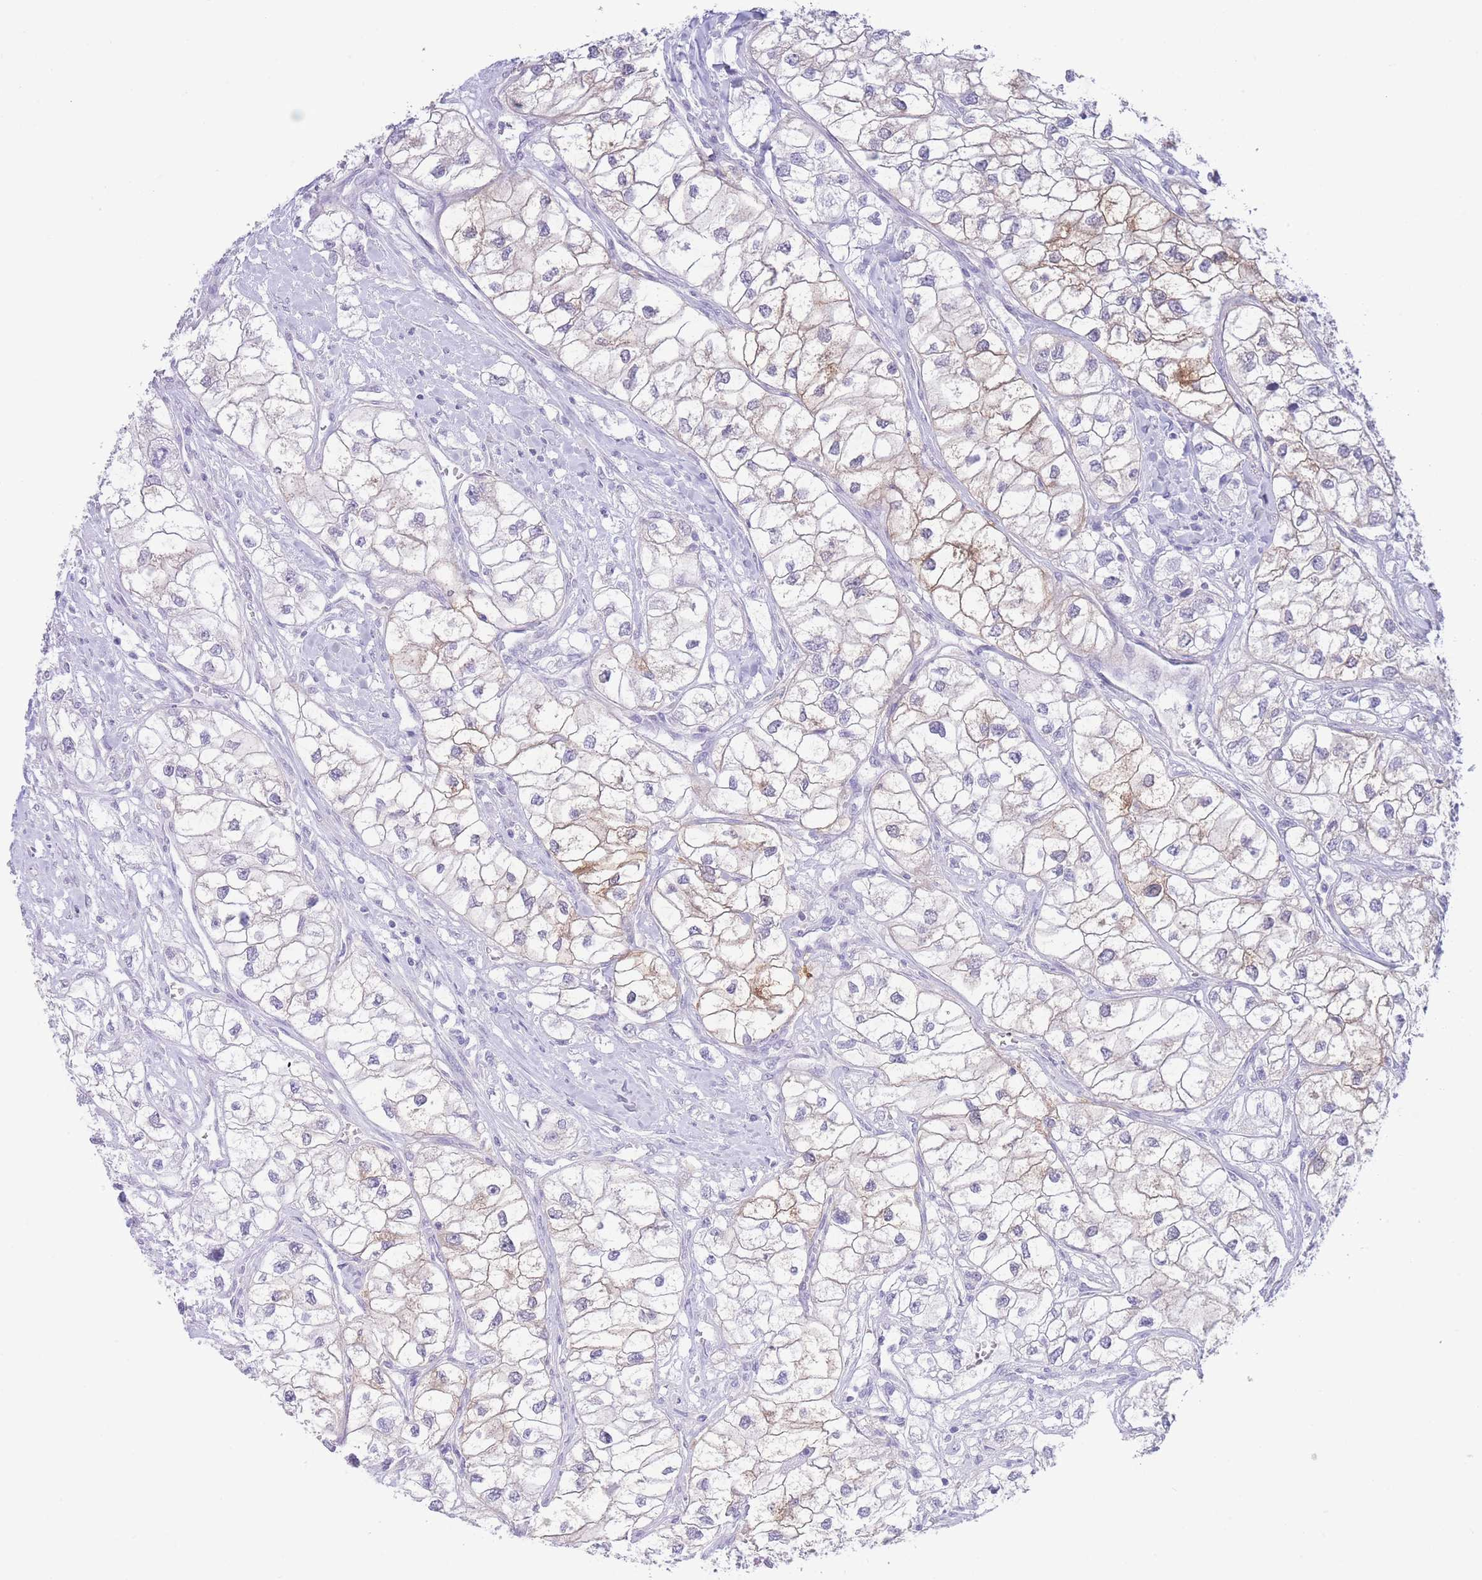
{"staining": {"intensity": "weak", "quantity": "<25%", "location": "cytoplasmic/membranous"}, "tissue": "renal cancer", "cell_type": "Tumor cells", "image_type": "cancer", "snomed": [{"axis": "morphology", "description": "Adenocarcinoma, NOS"}, {"axis": "topography", "description": "Kidney"}], "caption": "This photomicrograph is of renal adenocarcinoma stained with immunohistochemistry (IHC) to label a protein in brown with the nuclei are counter-stained blue. There is no staining in tumor cells.", "gene": "PKLR", "patient": {"sex": "male", "age": 59}}